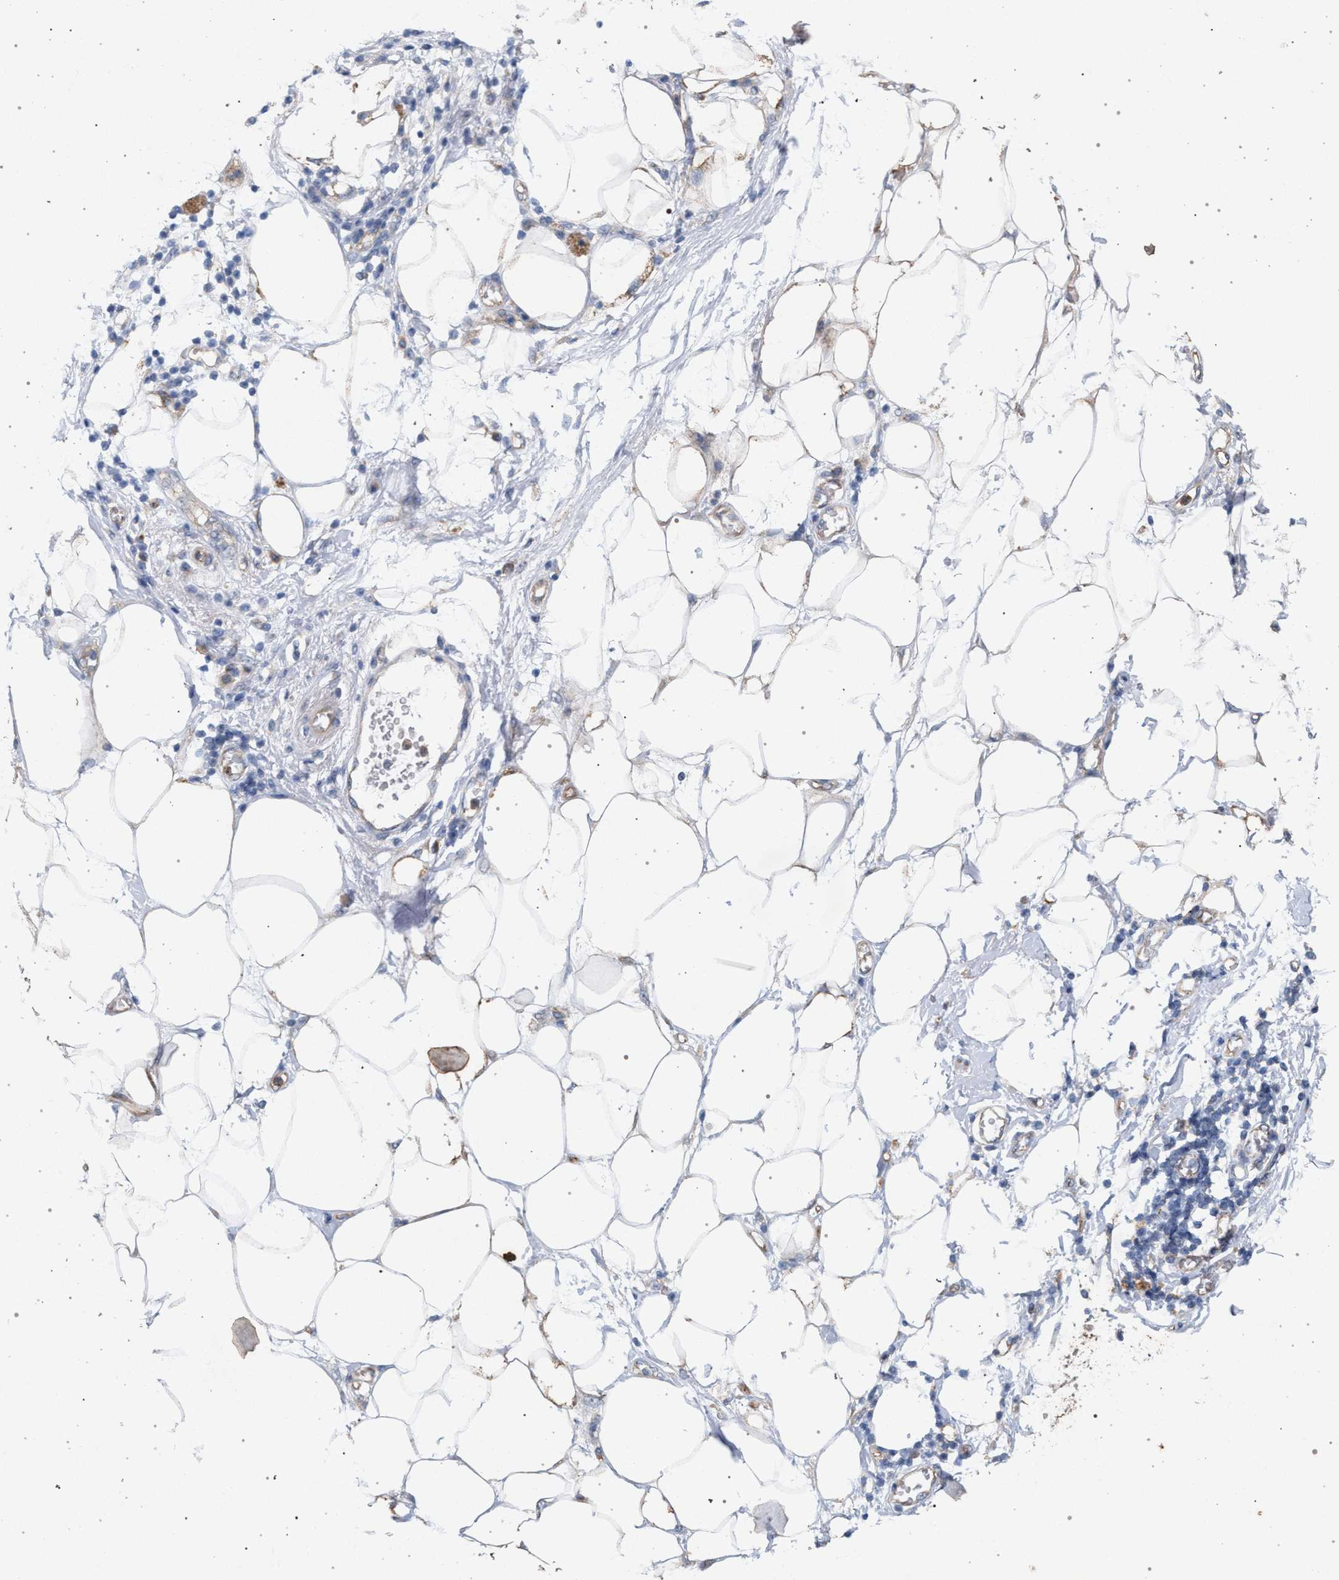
{"staining": {"intensity": "negative", "quantity": "none", "location": "none"}, "tissue": "adipose tissue", "cell_type": "Adipocytes", "image_type": "normal", "snomed": [{"axis": "morphology", "description": "Normal tissue, NOS"}, {"axis": "morphology", "description": "Adenocarcinoma, NOS"}, {"axis": "topography", "description": "Duodenum"}, {"axis": "topography", "description": "Peripheral nerve tissue"}], "caption": "Immunohistochemical staining of benign human adipose tissue reveals no significant expression in adipocytes.", "gene": "MAMDC2", "patient": {"sex": "female", "age": 60}}